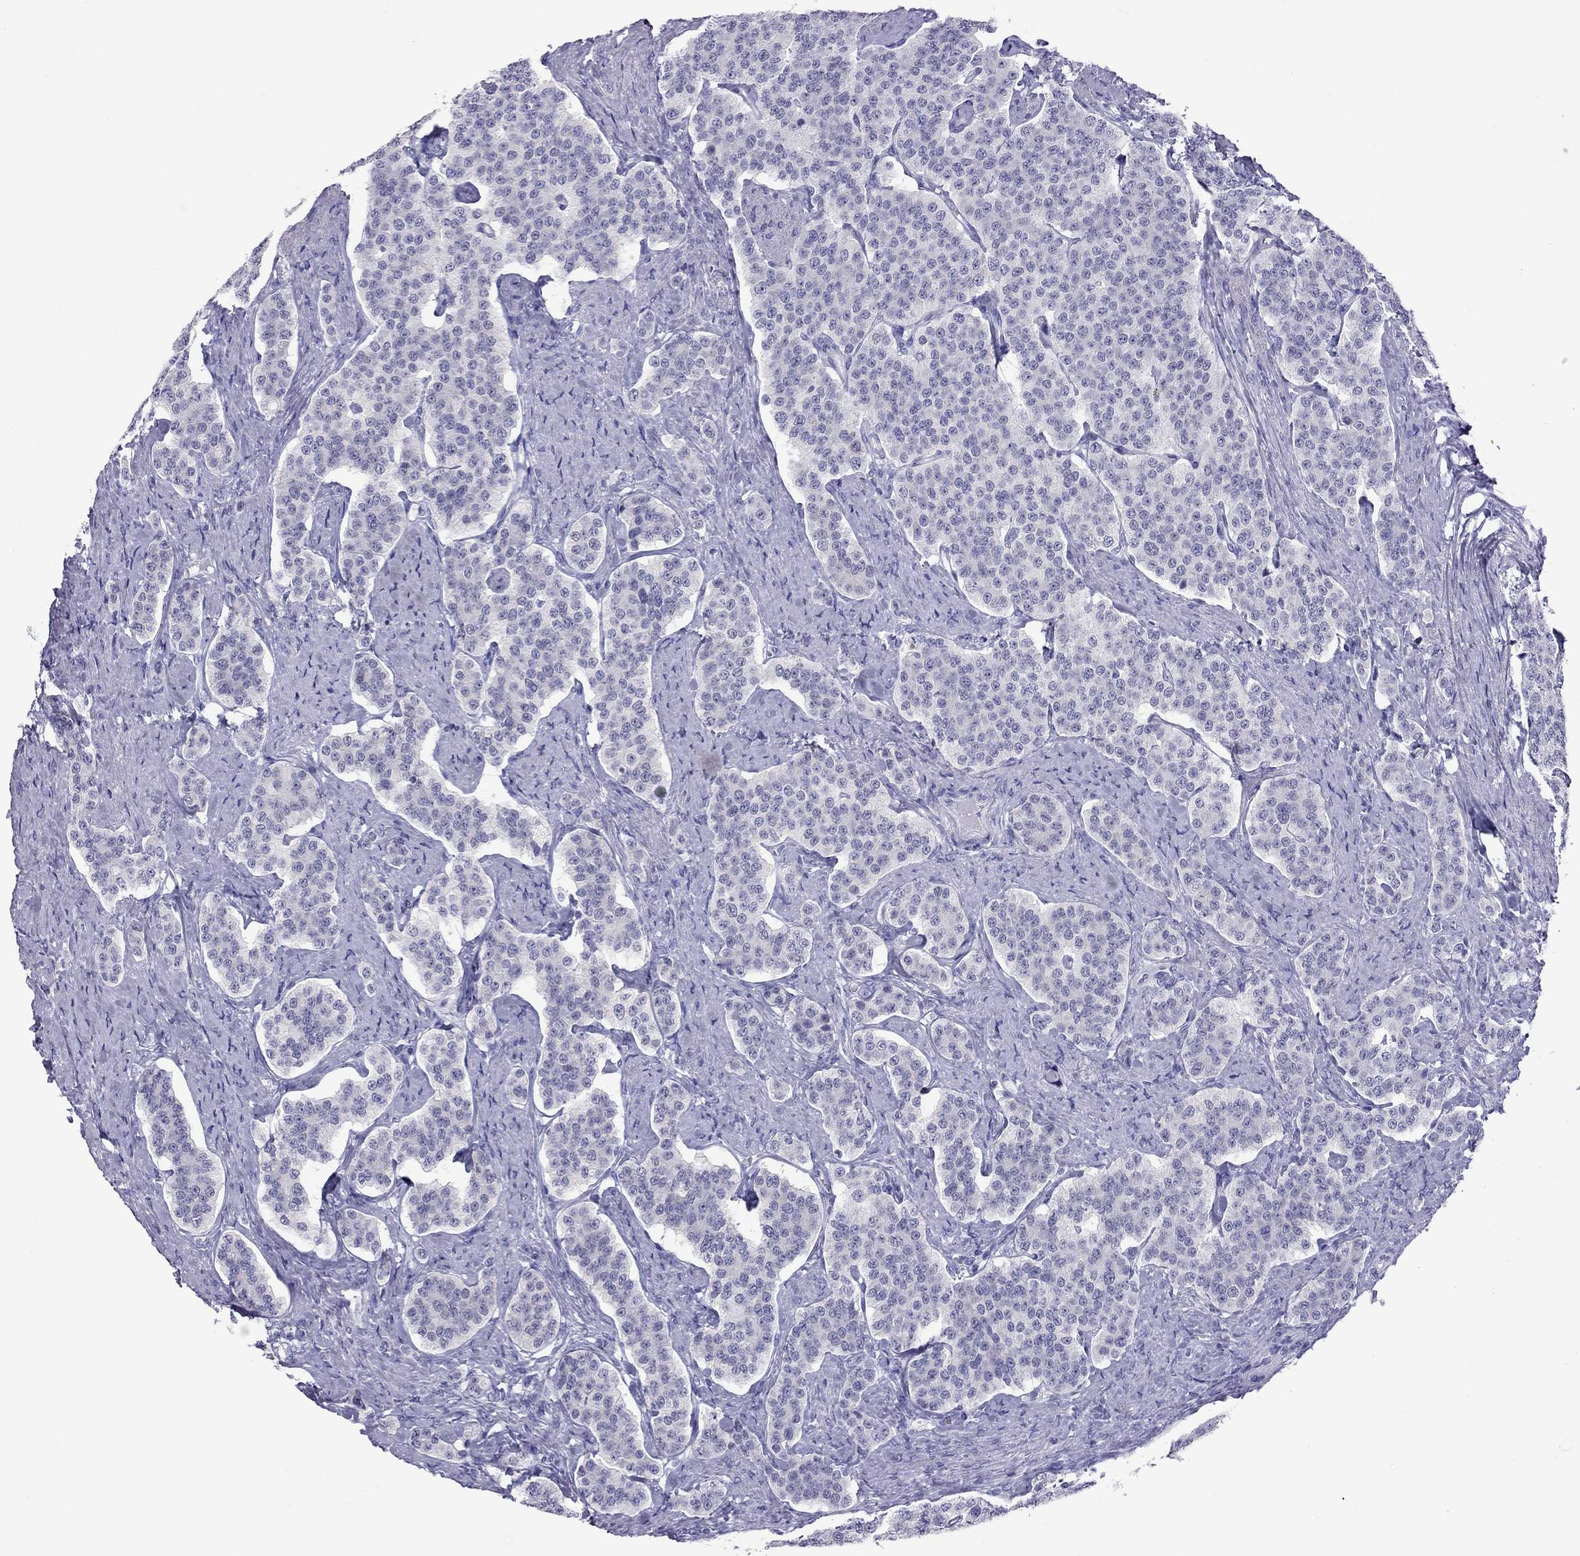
{"staining": {"intensity": "negative", "quantity": "none", "location": "none"}, "tissue": "carcinoid", "cell_type": "Tumor cells", "image_type": "cancer", "snomed": [{"axis": "morphology", "description": "Carcinoid, malignant, NOS"}, {"axis": "topography", "description": "Small intestine"}], "caption": "Histopathology image shows no protein expression in tumor cells of malignant carcinoid tissue.", "gene": "CHRNB3", "patient": {"sex": "female", "age": 58}}